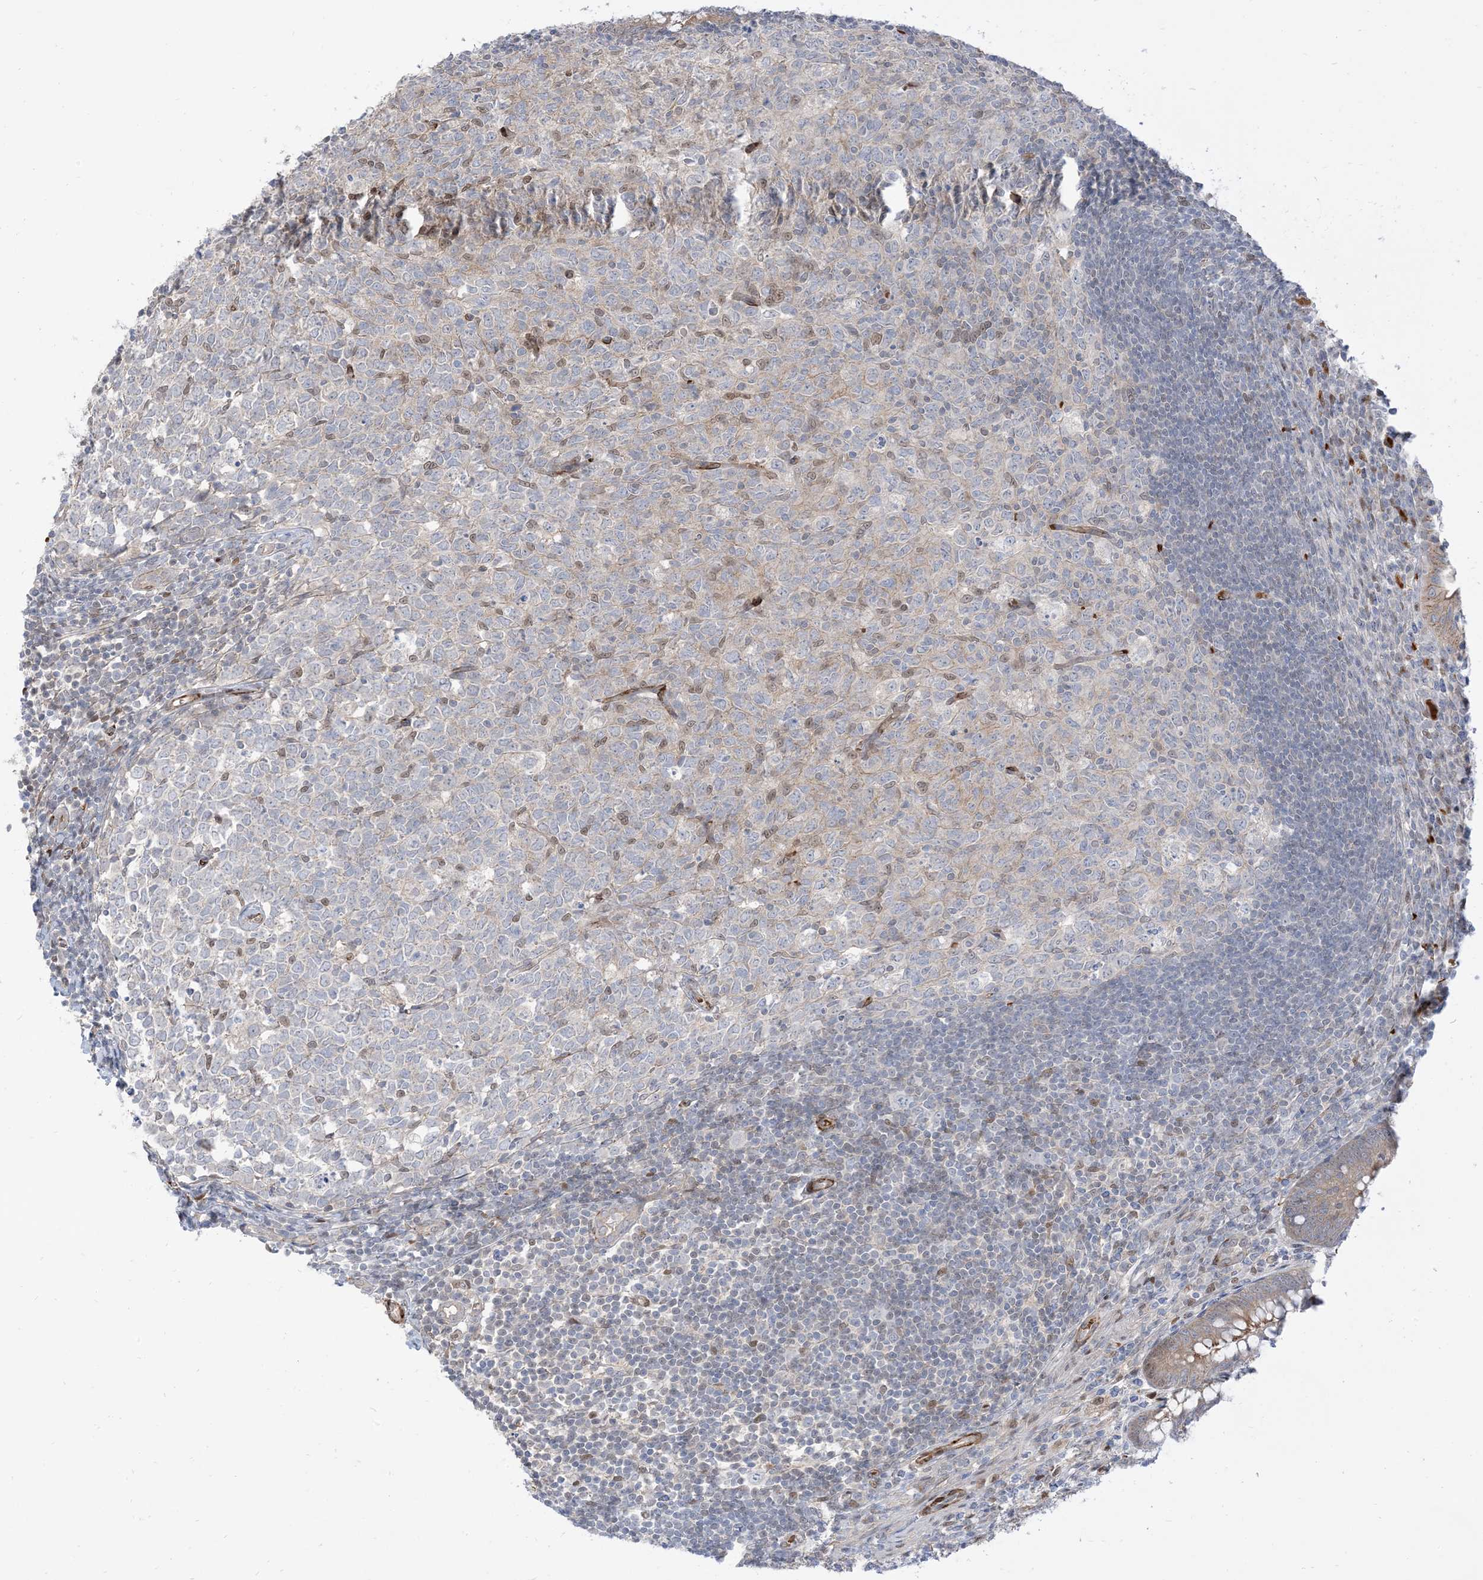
{"staining": {"intensity": "moderate", "quantity": ">75%", "location": "cytoplasmic/membranous"}, "tissue": "appendix", "cell_type": "Glandular cells", "image_type": "normal", "snomed": [{"axis": "morphology", "description": "Normal tissue, NOS"}, {"axis": "topography", "description": "Appendix"}], "caption": "Normal appendix demonstrates moderate cytoplasmic/membranous positivity in approximately >75% of glandular cells, visualized by immunohistochemistry.", "gene": "RIN1", "patient": {"sex": "male", "age": 14}}